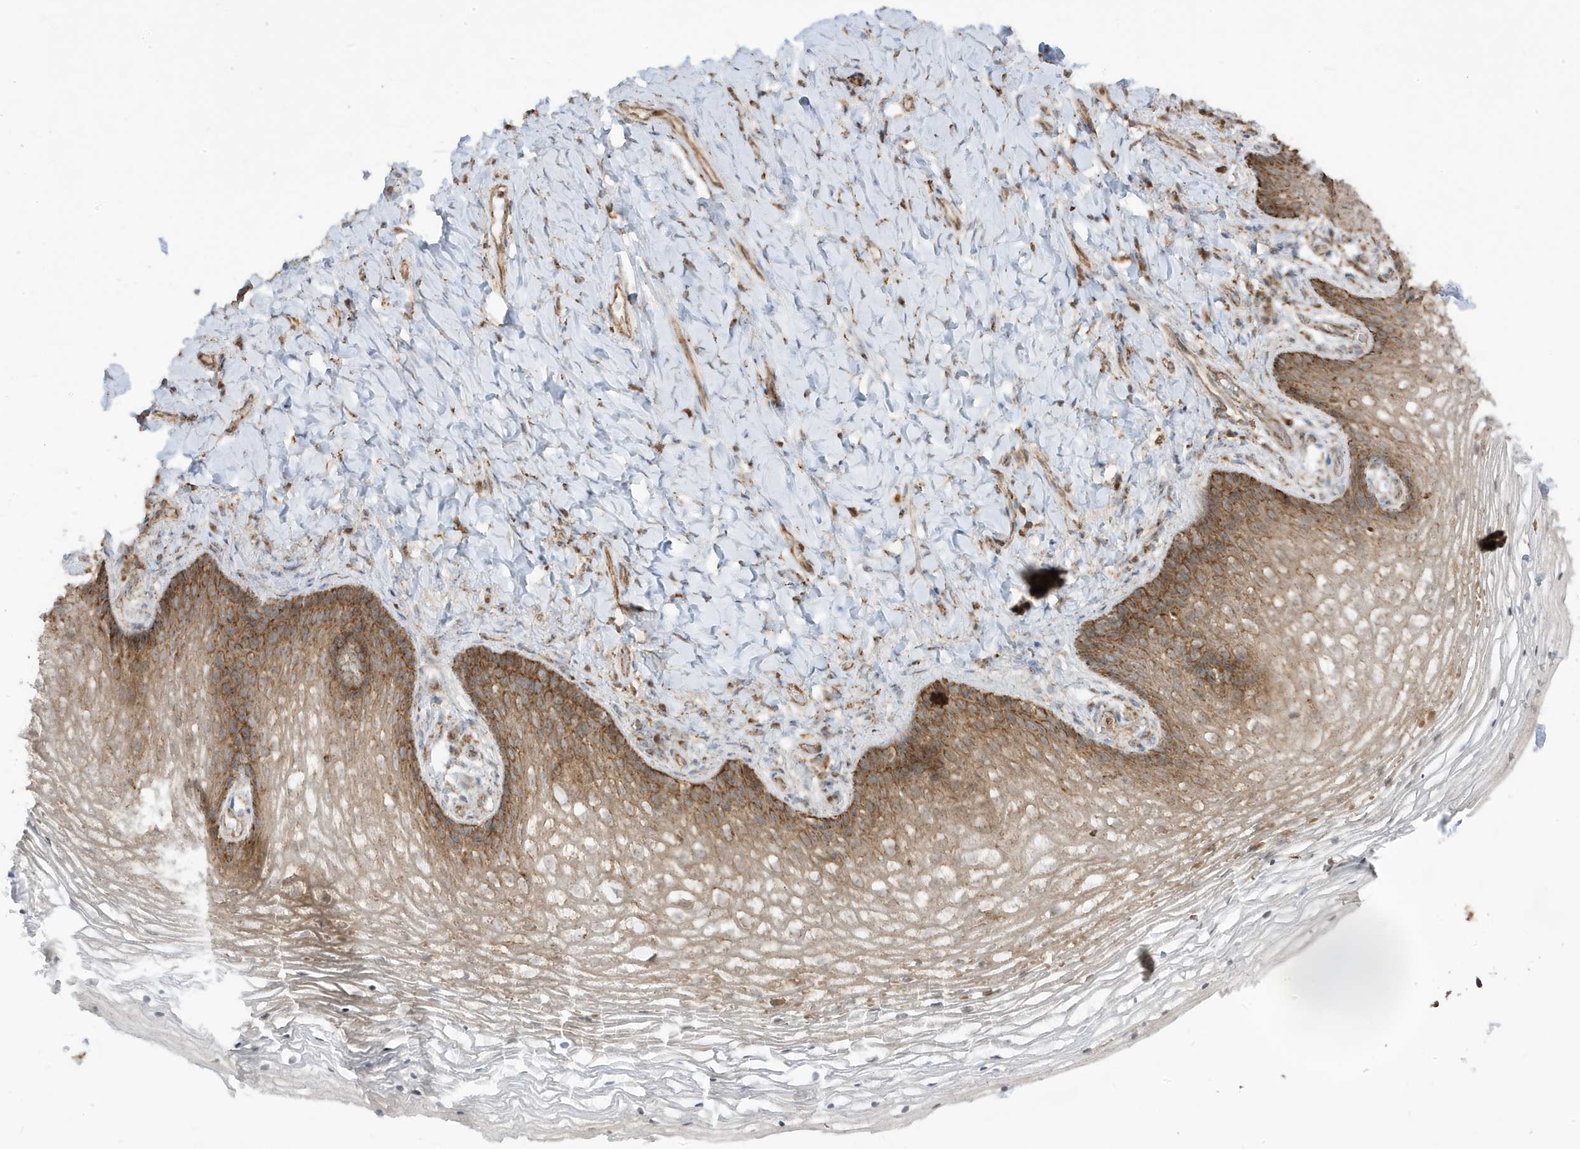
{"staining": {"intensity": "moderate", "quantity": ">75%", "location": "cytoplasmic/membranous"}, "tissue": "vagina", "cell_type": "Squamous epithelial cells", "image_type": "normal", "snomed": [{"axis": "morphology", "description": "Normal tissue, NOS"}, {"axis": "topography", "description": "Vagina"}], "caption": "This is an image of IHC staining of unremarkable vagina, which shows moderate staining in the cytoplasmic/membranous of squamous epithelial cells.", "gene": "CLUAP1", "patient": {"sex": "female", "age": 60}}